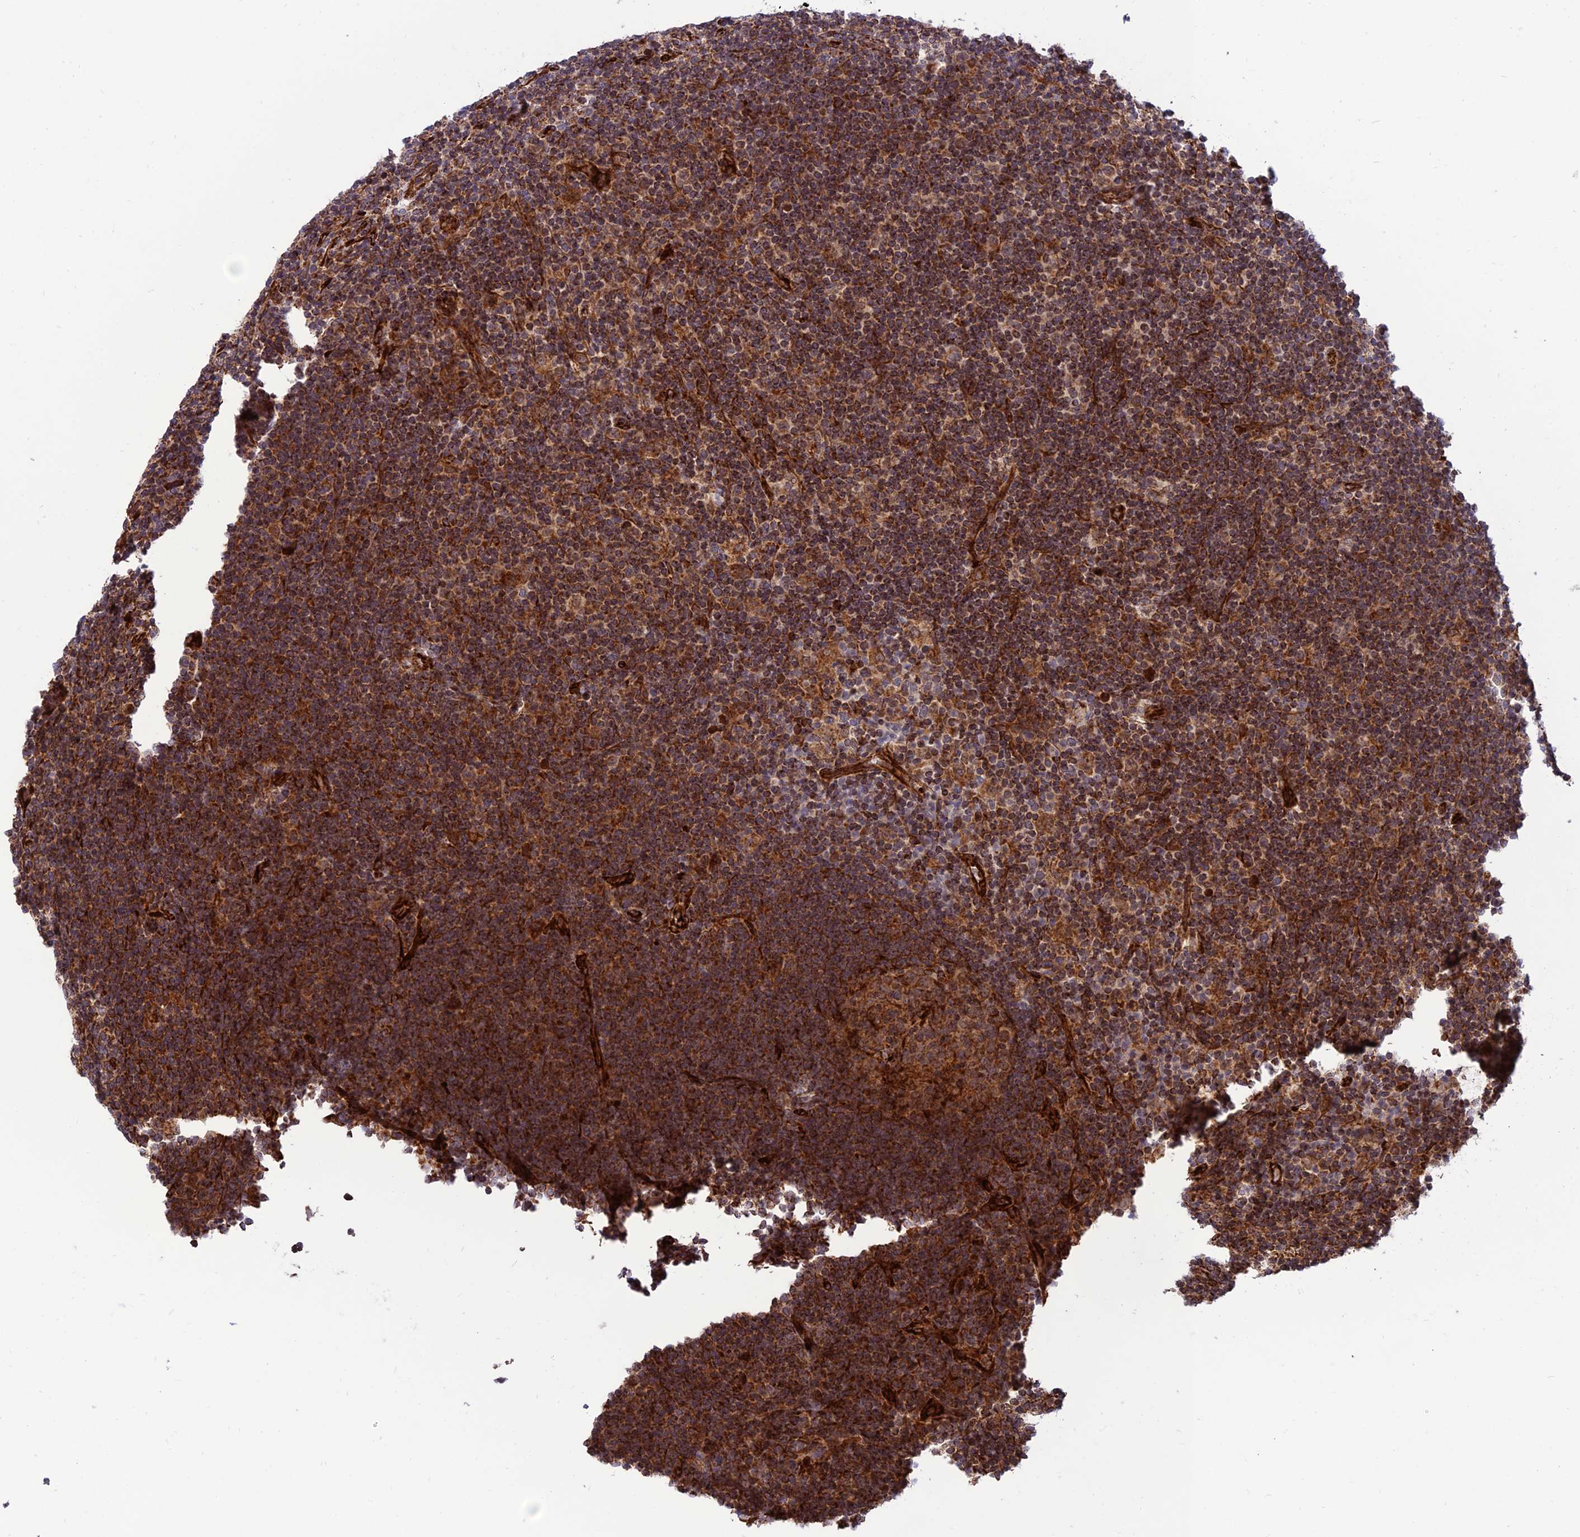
{"staining": {"intensity": "moderate", "quantity": ">75%", "location": "cytoplasmic/membranous"}, "tissue": "lymphoma", "cell_type": "Tumor cells", "image_type": "cancer", "snomed": [{"axis": "morphology", "description": "Hodgkin's disease, NOS"}, {"axis": "topography", "description": "Lymph node"}], "caption": "Human Hodgkin's disease stained with a brown dye shows moderate cytoplasmic/membranous positive expression in approximately >75% of tumor cells.", "gene": "CRTAP", "patient": {"sex": "female", "age": 57}}